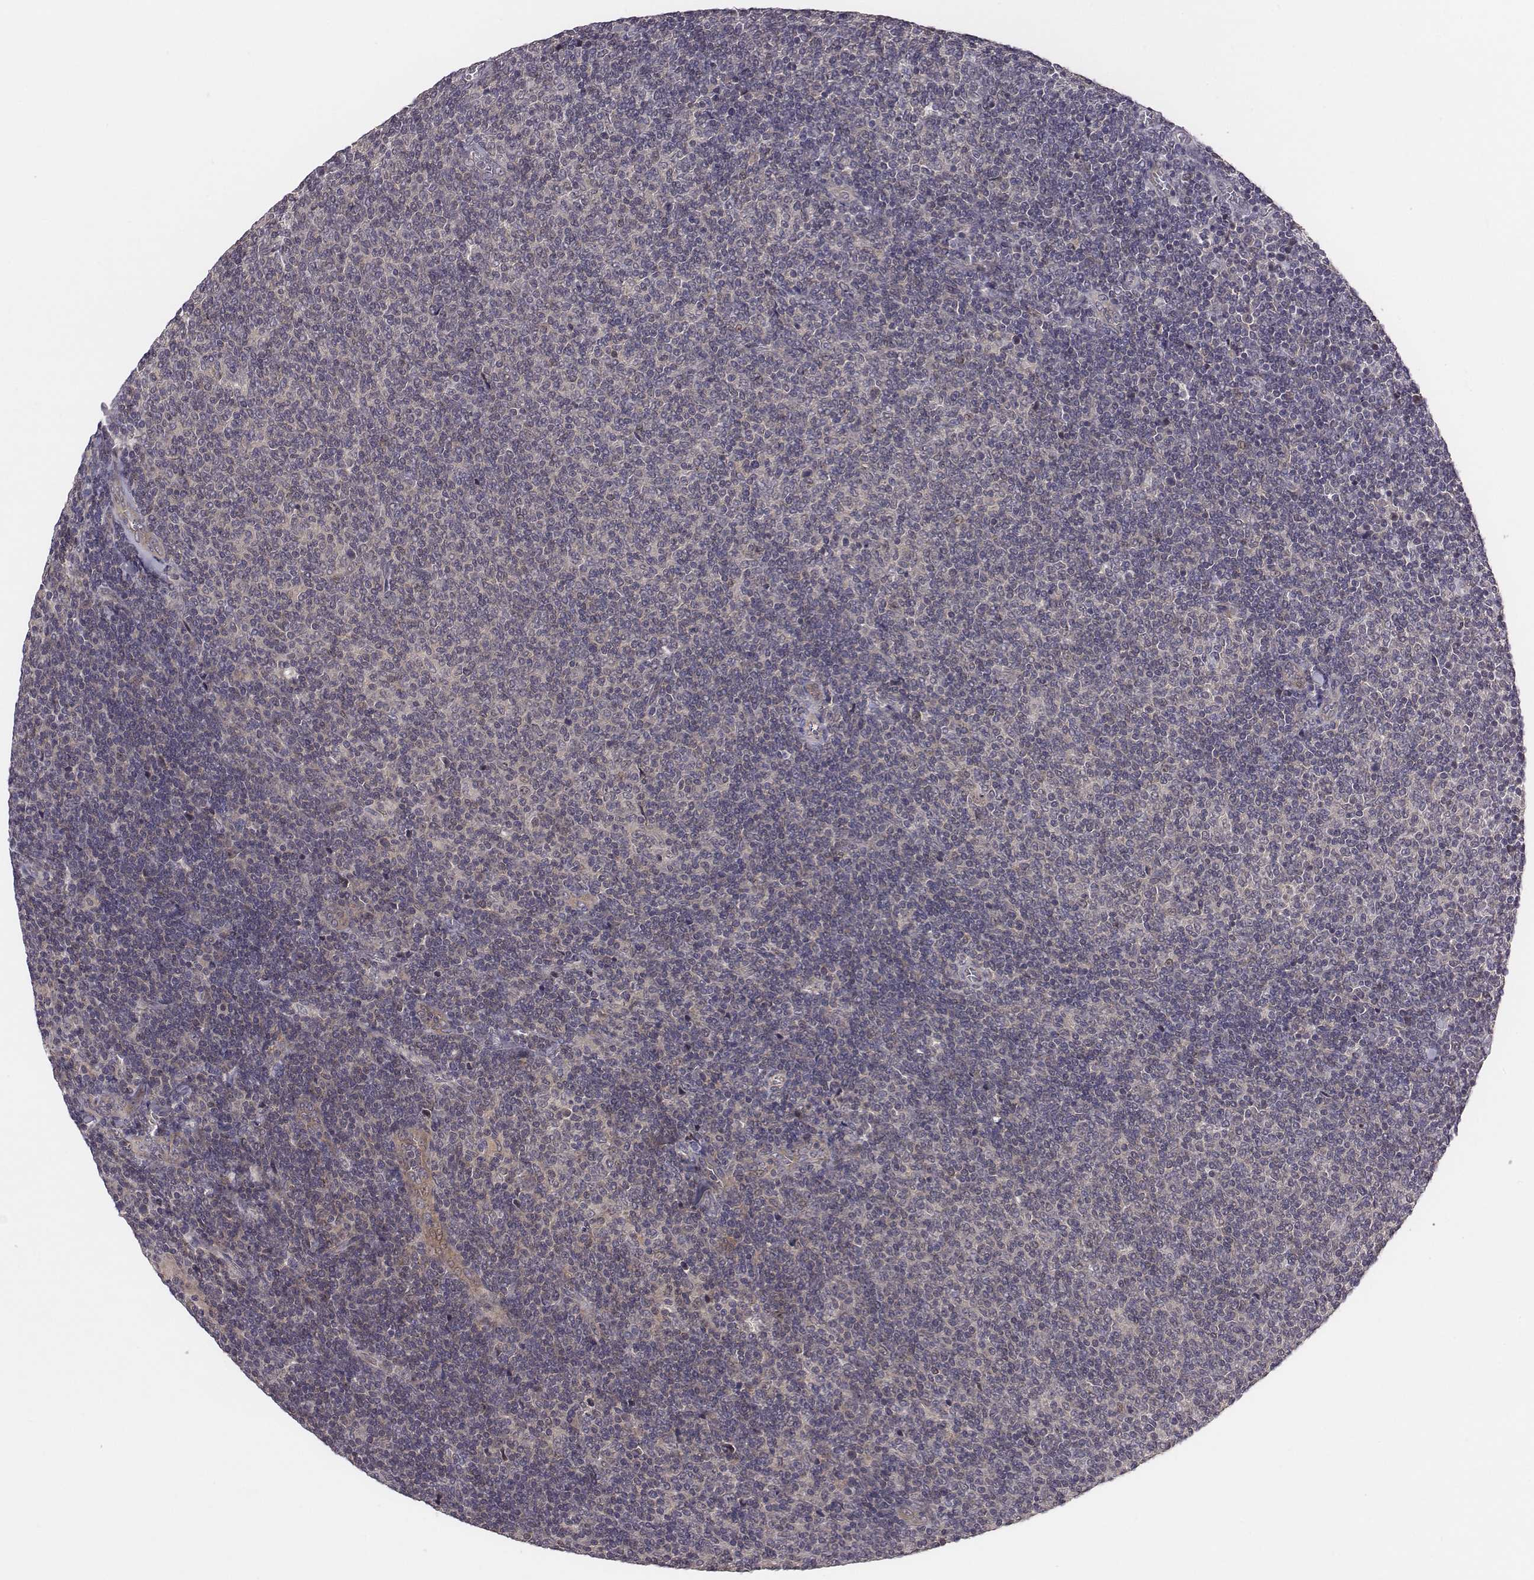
{"staining": {"intensity": "negative", "quantity": "none", "location": "none"}, "tissue": "lymphoma", "cell_type": "Tumor cells", "image_type": "cancer", "snomed": [{"axis": "morphology", "description": "Malignant lymphoma, non-Hodgkin's type, Low grade"}, {"axis": "topography", "description": "Lymph node"}], "caption": "DAB (3,3'-diaminobenzidine) immunohistochemical staining of human lymphoma demonstrates no significant expression in tumor cells. Brightfield microscopy of IHC stained with DAB (brown) and hematoxylin (blue), captured at high magnification.", "gene": "SMURF2", "patient": {"sex": "male", "age": 52}}